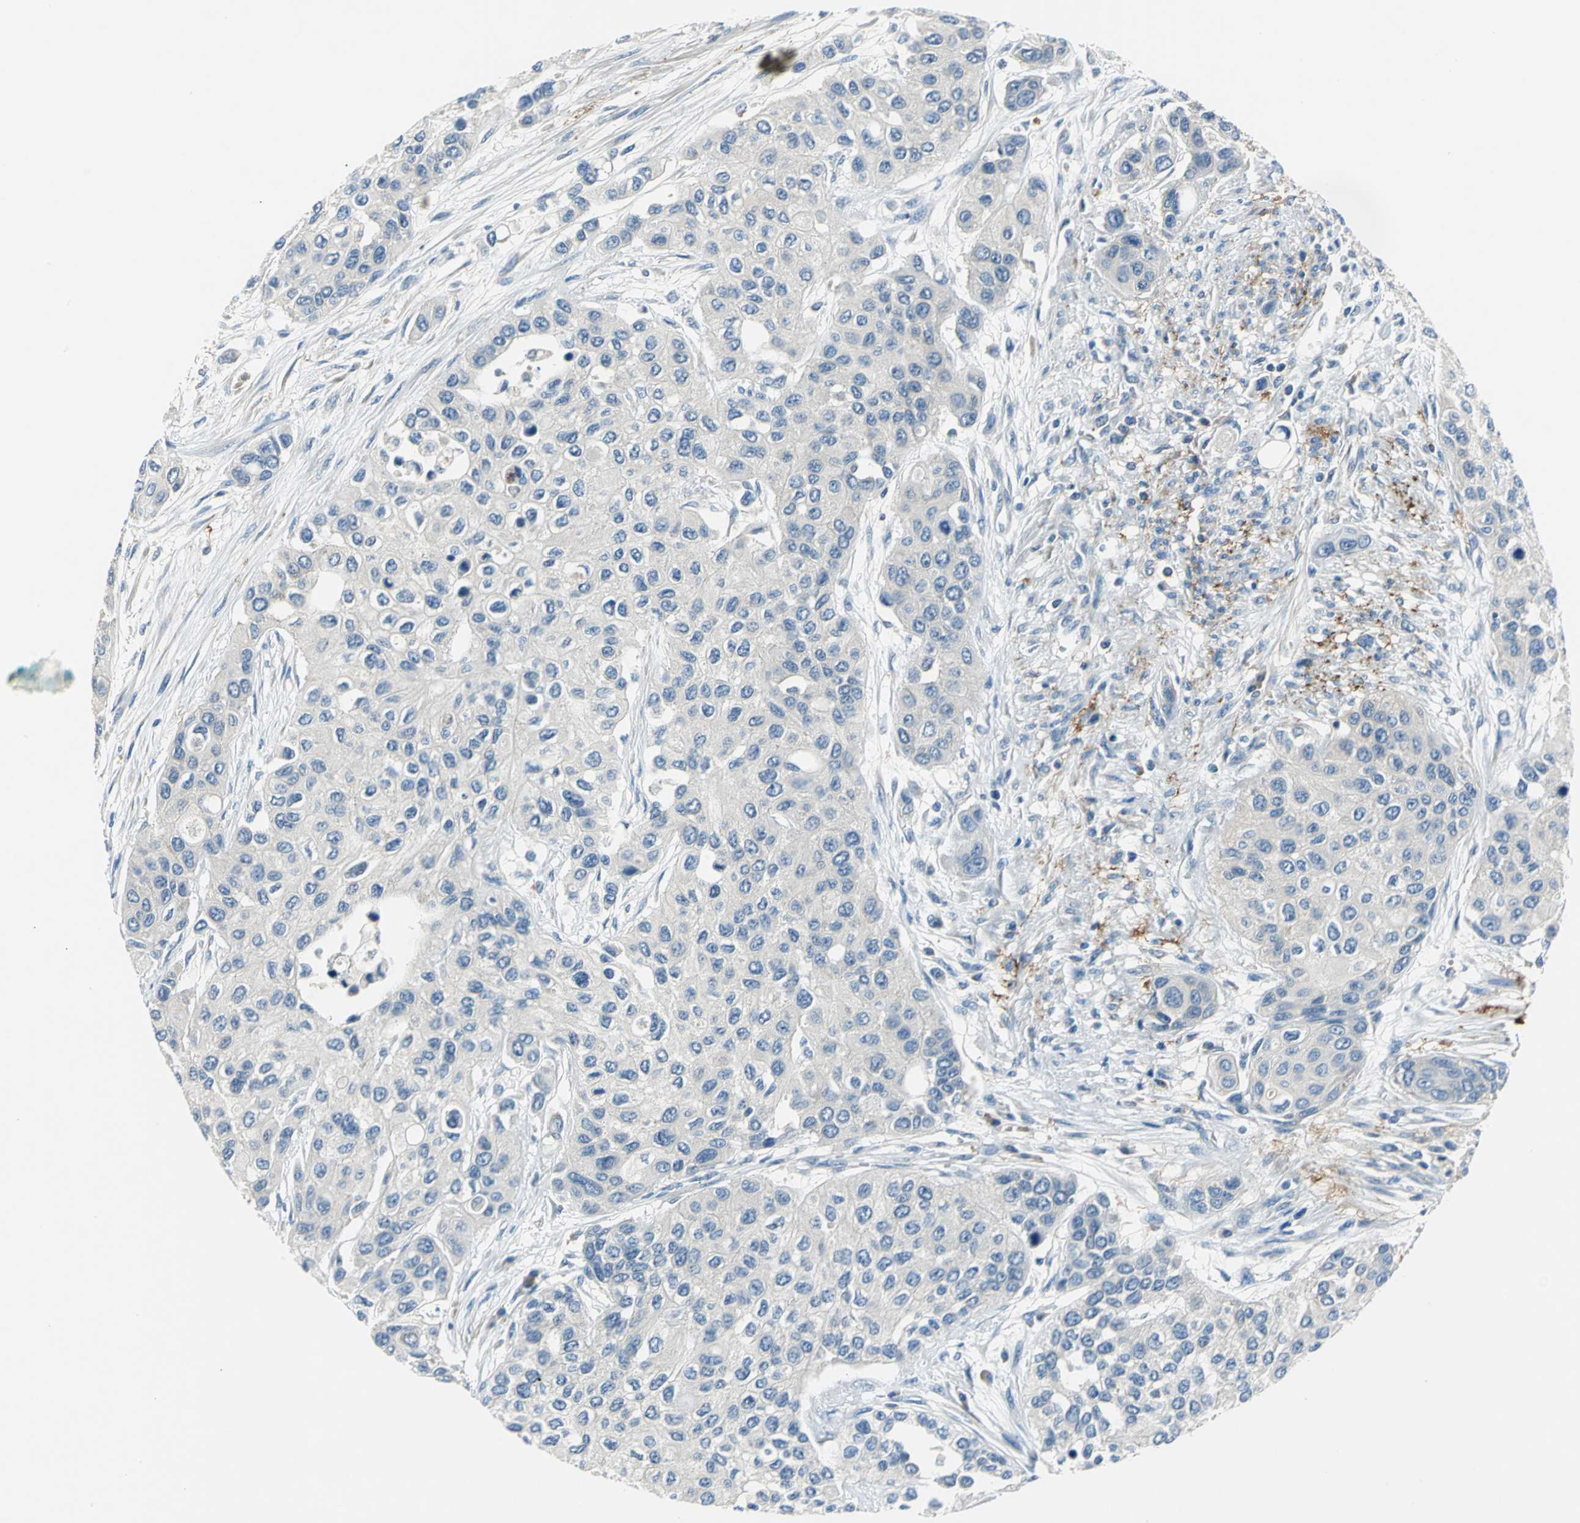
{"staining": {"intensity": "negative", "quantity": "none", "location": "none"}, "tissue": "urothelial cancer", "cell_type": "Tumor cells", "image_type": "cancer", "snomed": [{"axis": "morphology", "description": "Urothelial carcinoma, High grade"}, {"axis": "topography", "description": "Urinary bladder"}], "caption": "Tumor cells are negative for brown protein staining in urothelial cancer.", "gene": "SLC16A7", "patient": {"sex": "female", "age": 56}}